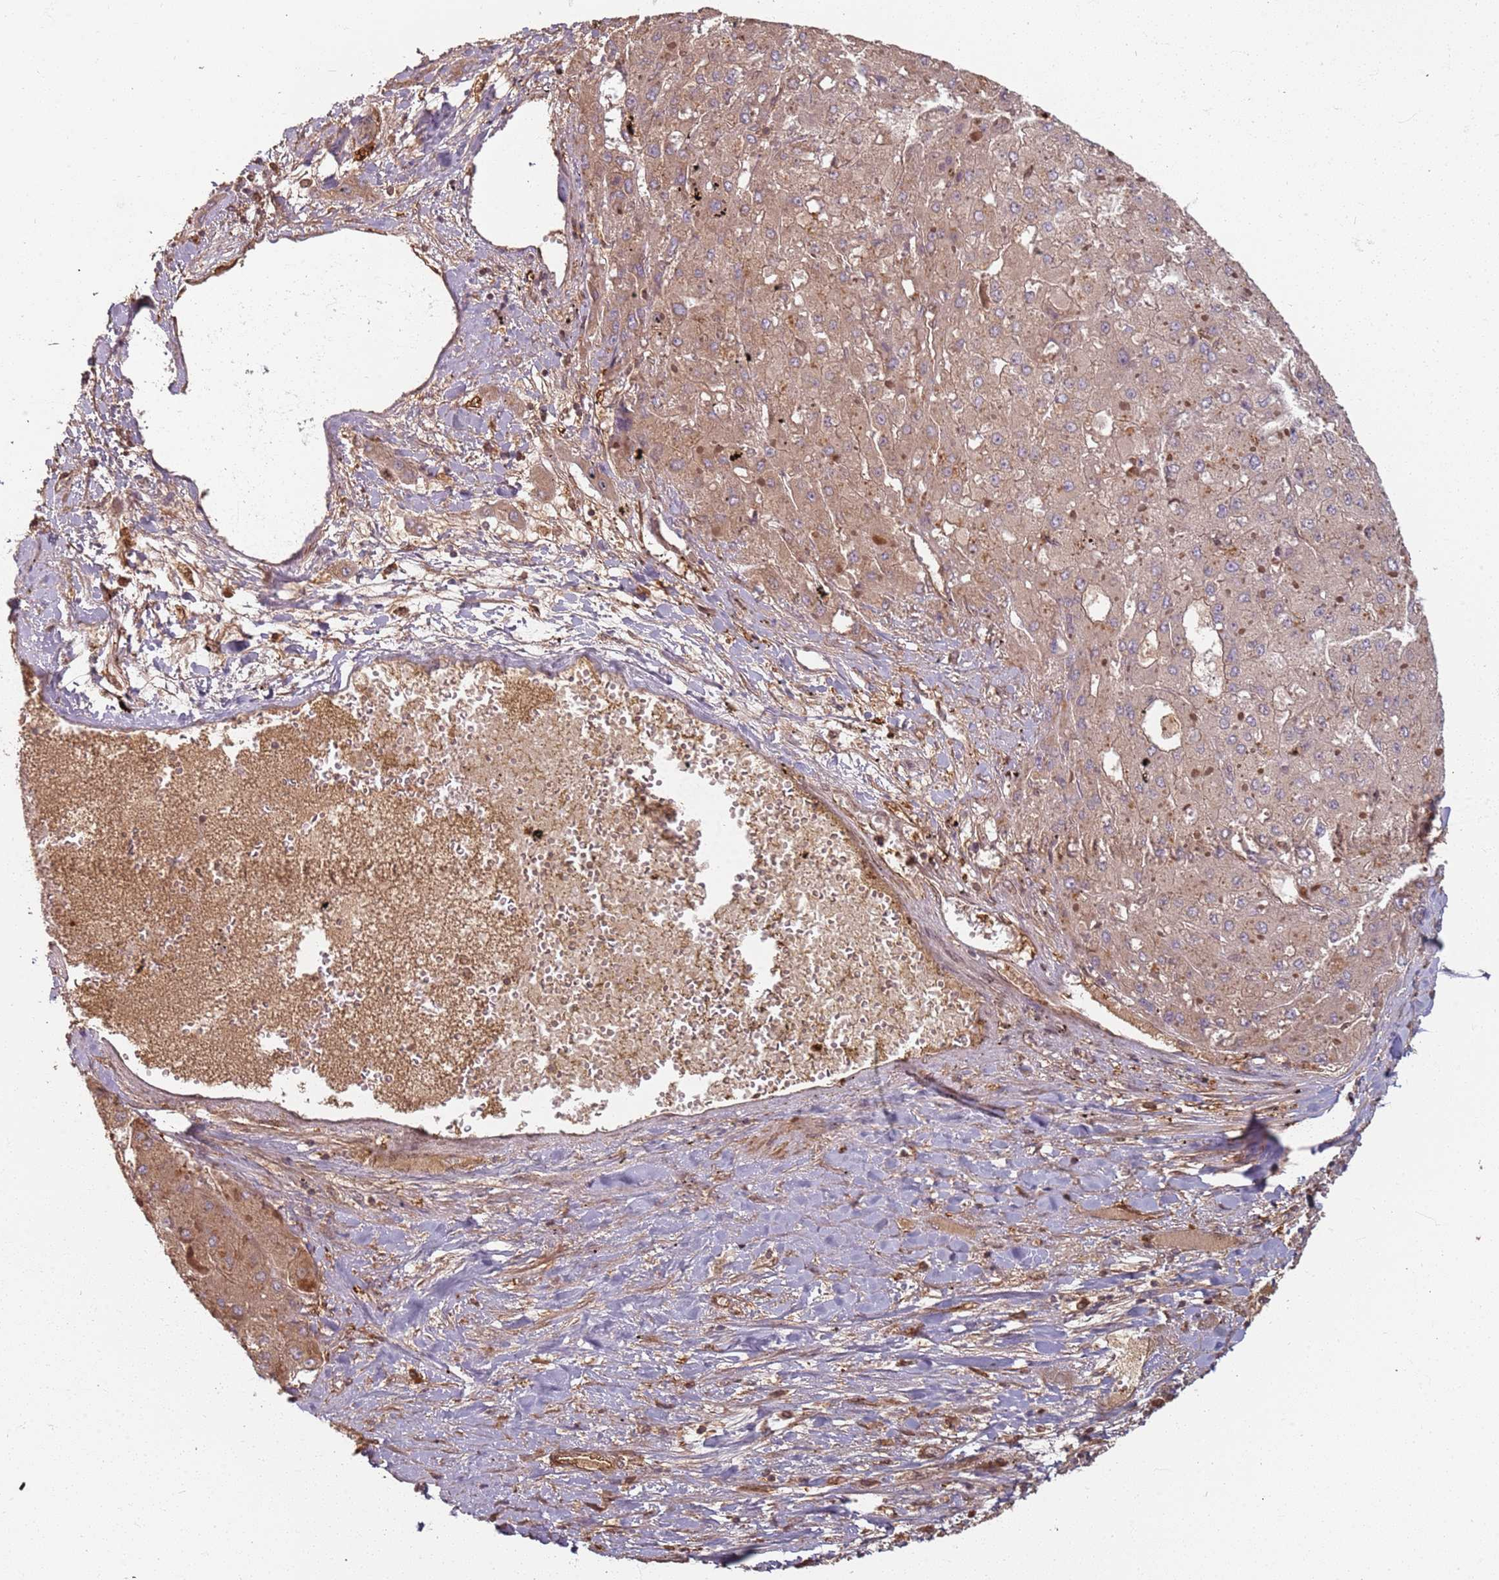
{"staining": {"intensity": "weak", "quantity": ">75%", "location": "cytoplasmic/membranous"}, "tissue": "liver cancer", "cell_type": "Tumor cells", "image_type": "cancer", "snomed": [{"axis": "morphology", "description": "Carcinoma, Hepatocellular, NOS"}, {"axis": "topography", "description": "Liver"}], "caption": "The immunohistochemical stain labels weak cytoplasmic/membranous positivity in tumor cells of liver cancer tissue.", "gene": "SDCCAG8", "patient": {"sex": "female", "age": 73}}